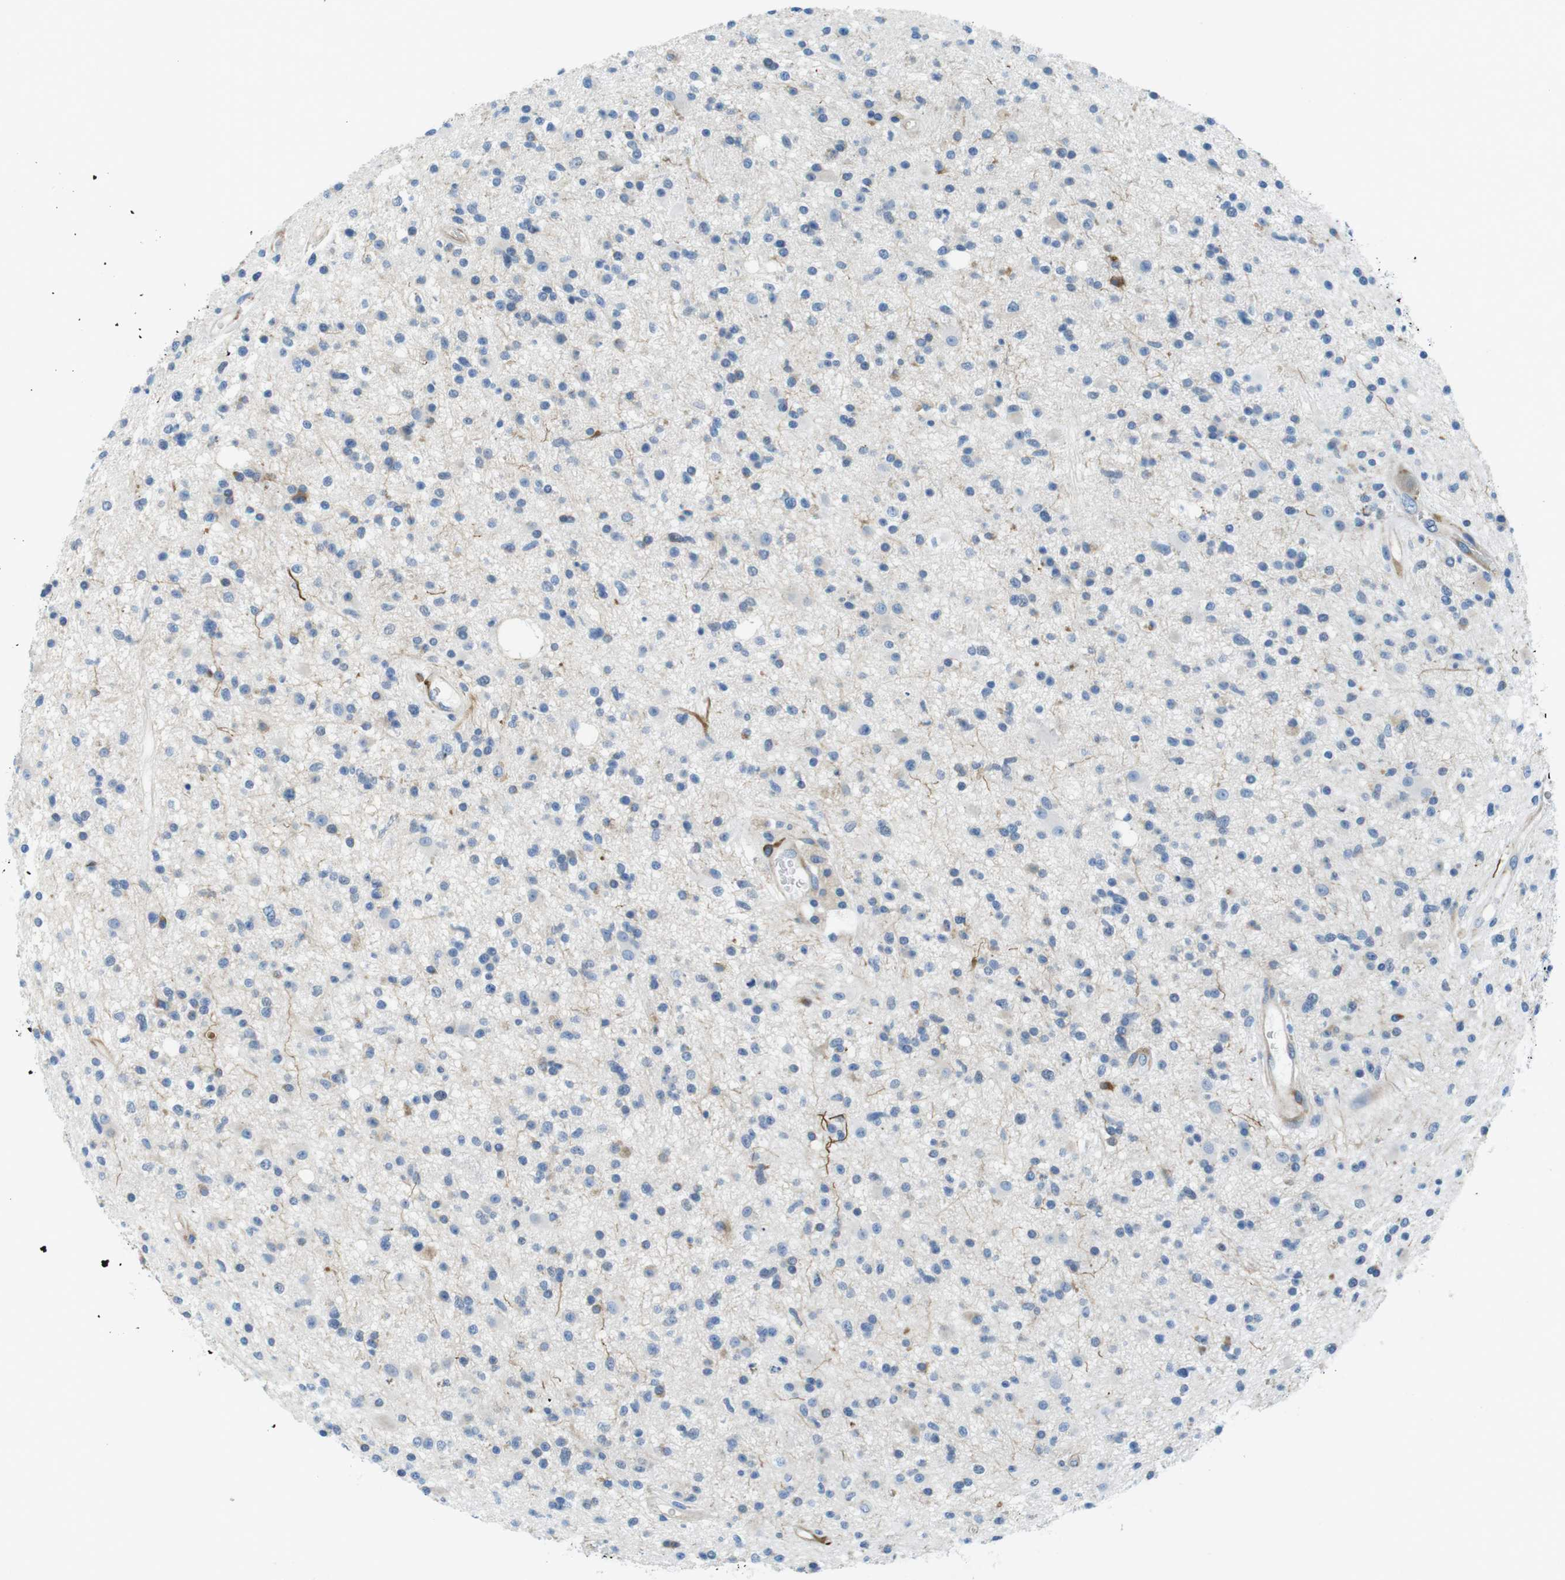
{"staining": {"intensity": "negative", "quantity": "none", "location": "none"}, "tissue": "glioma", "cell_type": "Tumor cells", "image_type": "cancer", "snomed": [{"axis": "morphology", "description": "Glioma, malignant, High grade"}, {"axis": "topography", "description": "Brain"}], "caption": "DAB (3,3'-diaminobenzidine) immunohistochemical staining of glioma displays no significant positivity in tumor cells.", "gene": "EMP2", "patient": {"sex": "male", "age": 33}}